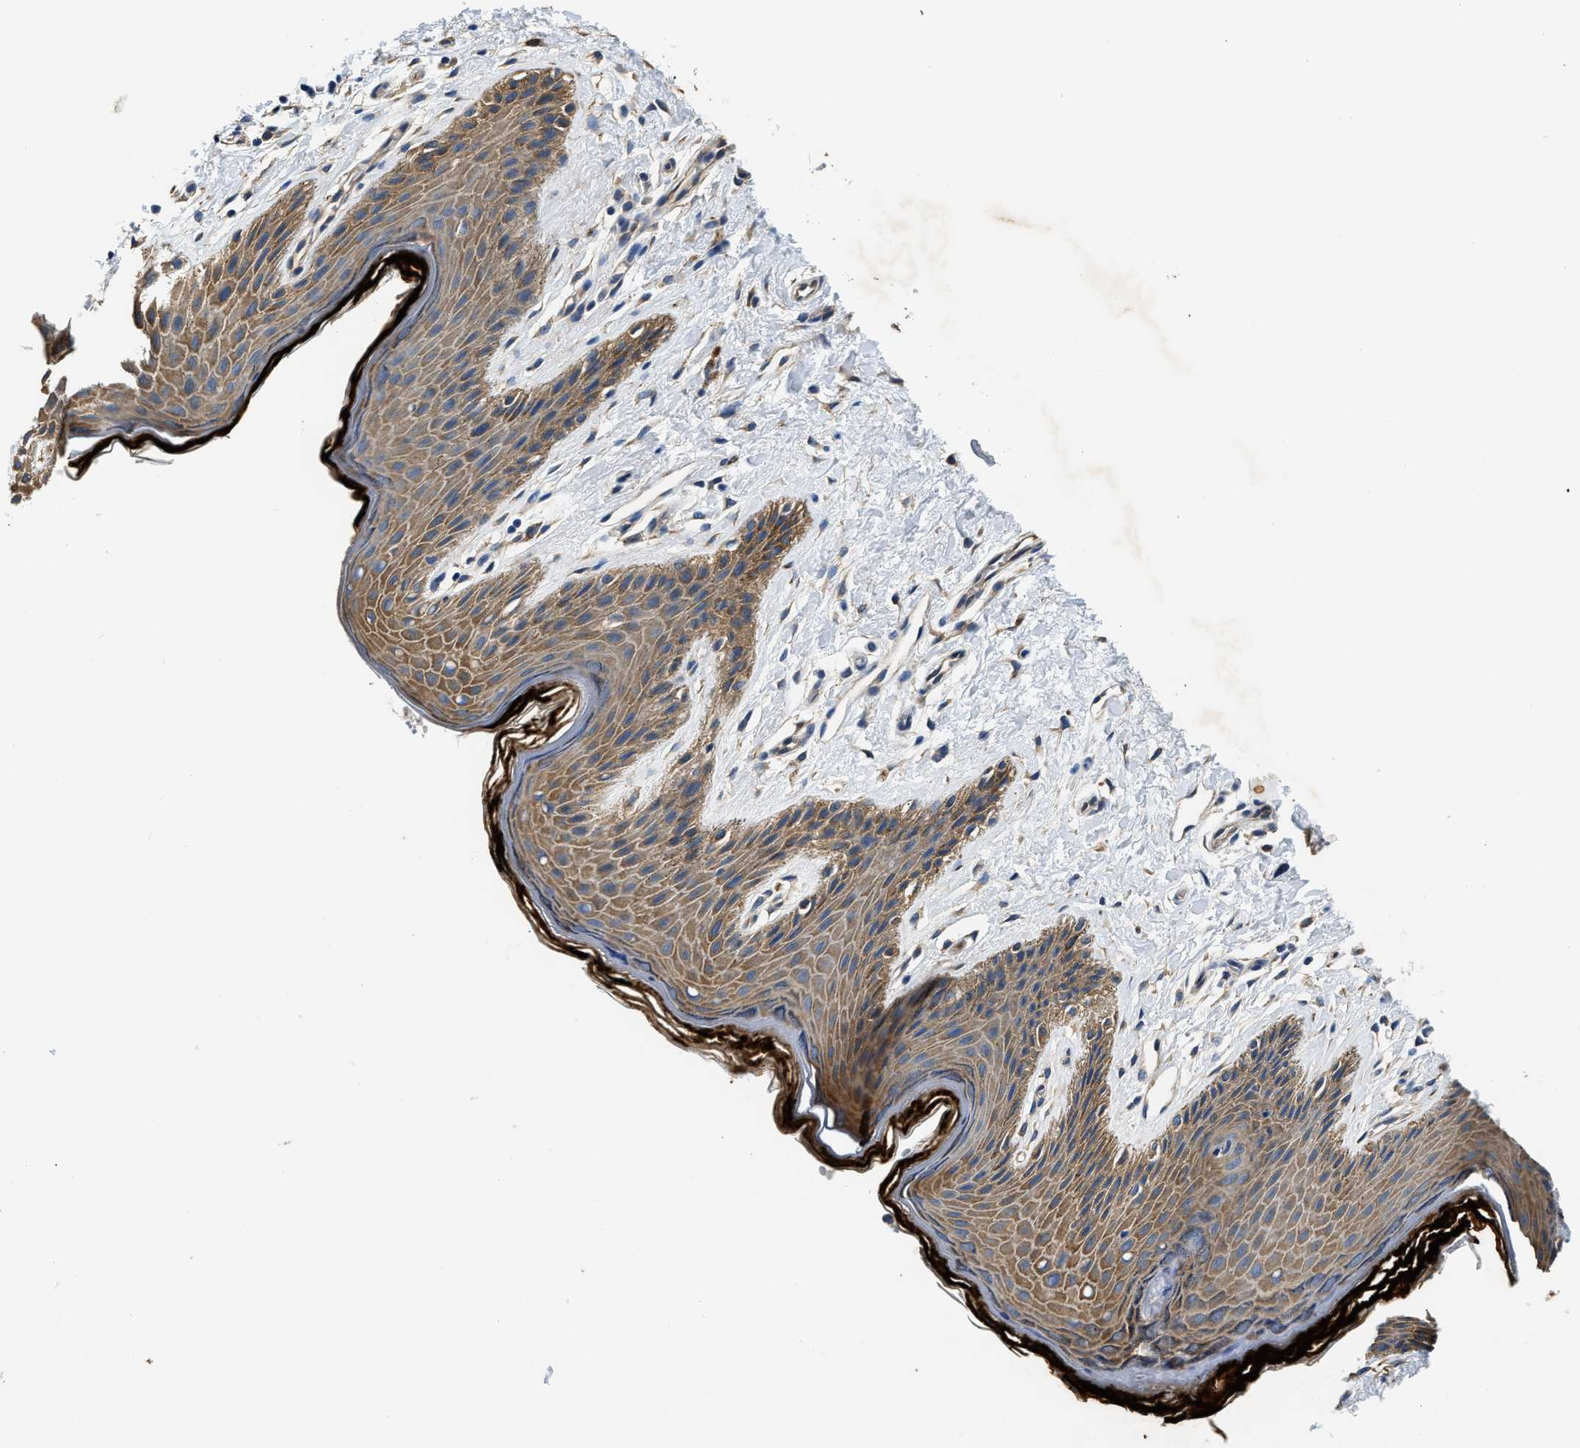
{"staining": {"intensity": "weak", "quantity": ">75%", "location": "cytoplasmic/membranous"}, "tissue": "skin", "cell_type": "Epidermal cells", "image_type": "normal", "snomed": [{"axis": "morphology", "description": "Normal tissue, NOS"}, {"axis": "topography", "description": "Anal"}], "caption": "Unremarkable skin was stained to show a protein in brown. There is low levels of weak cytoplasmic/membranous staining in about >75% of epidermal cells. Nuclei are stained in blue.", "gene": "PPP2R1B", "patient": {"sex": "male", "age": 44}}